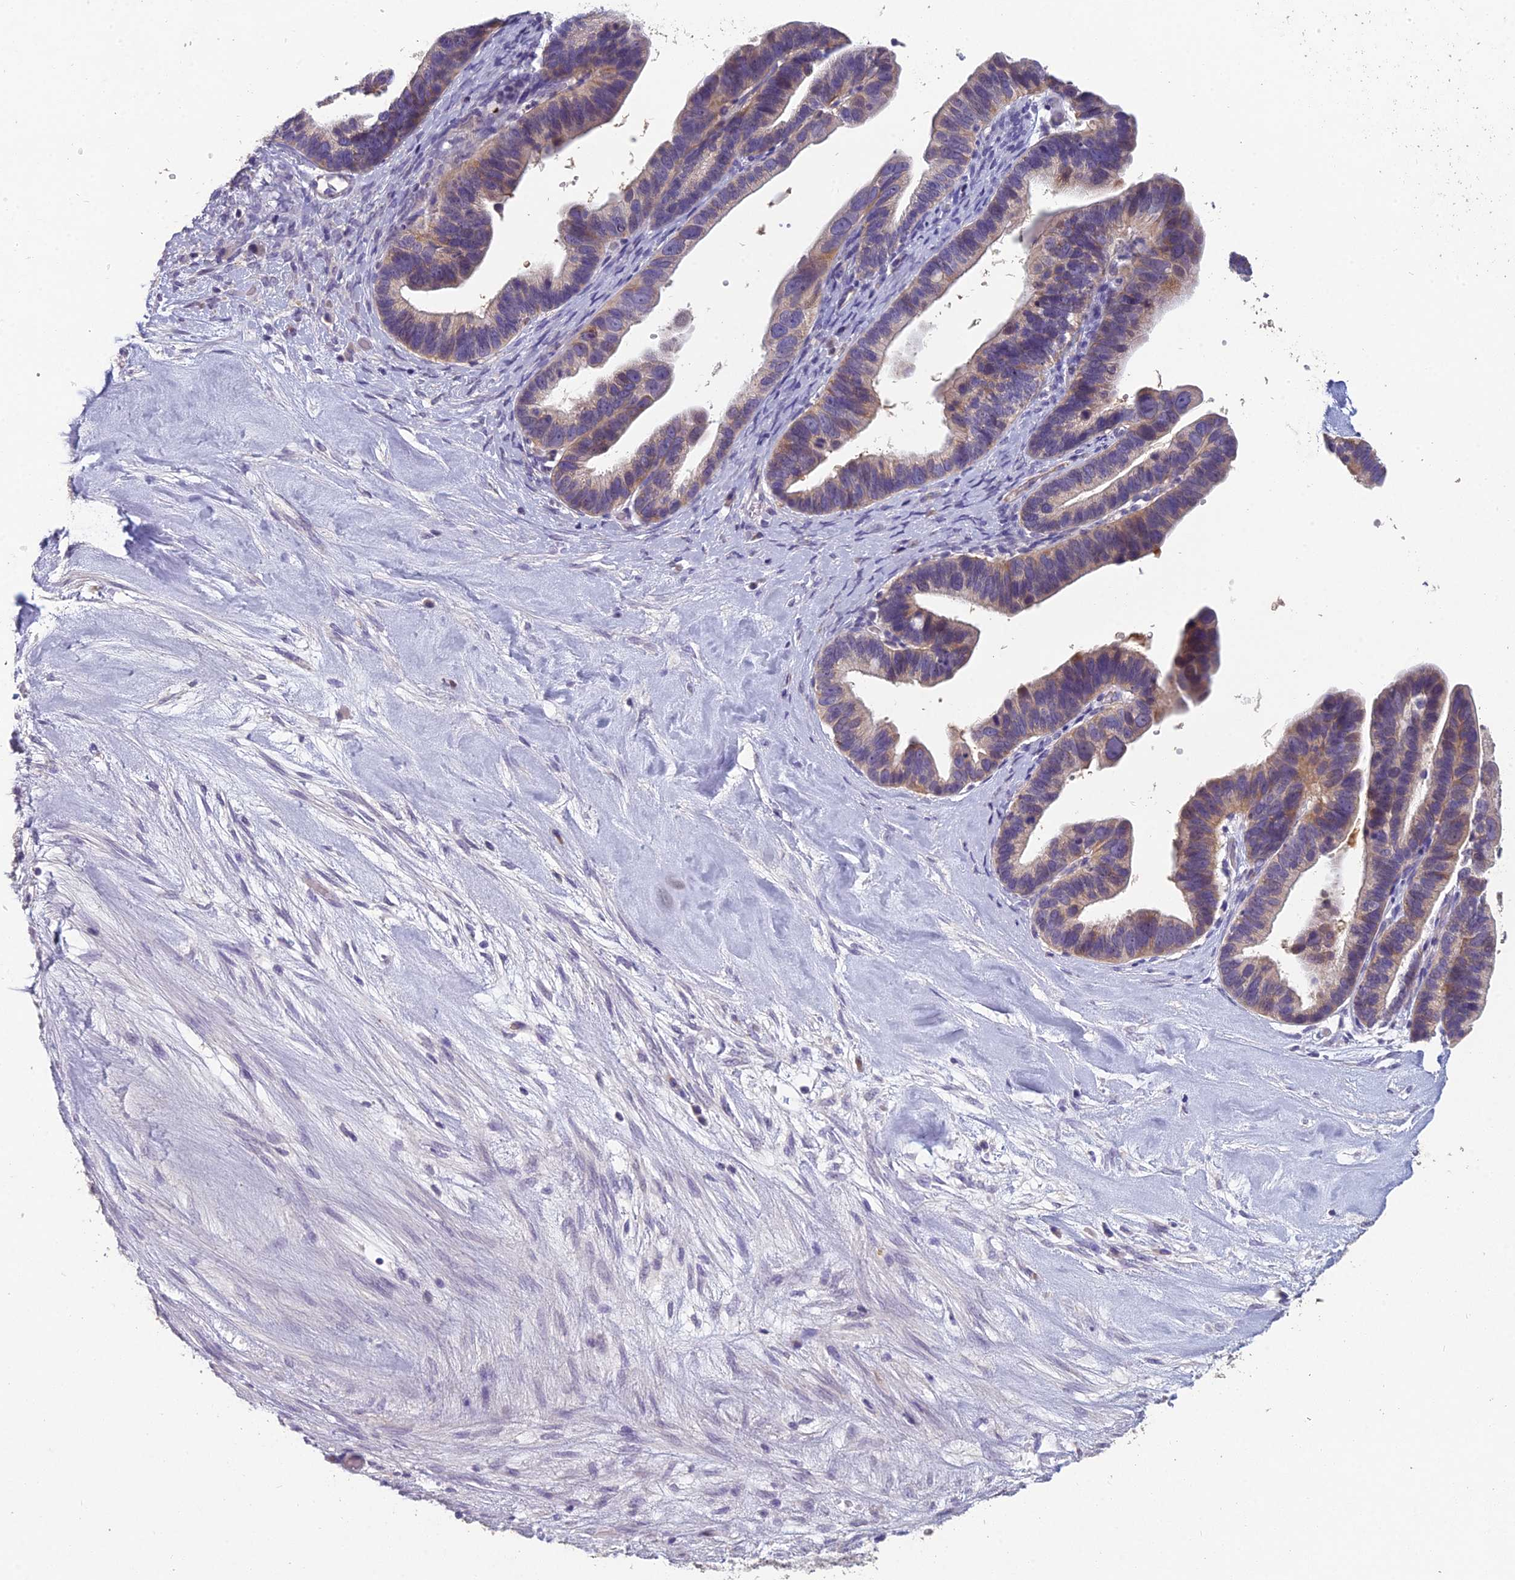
{"staining": {"intensity": "moderate", "quantity": "<25%", "location": "cytoplasmic/membranous"}, "tissue": "ovarian cancer", "cell_type": "Tumor cells", "image_type": "cancer", "snomed": [{"axis": "morphology", "description": "Cystadenocarcinoma, serous, NOS"}, {"axis": "topography", "description": "Ovary"}], "caption": "Ovarian serous cystadenocarcinoma stained for a protein (brown) displays moderate cytoplasmic/membranous positive expression in about <25% of tumor cells.", "gene": "CEACAM16", "patient": {"sex": "female", "age": 56}}